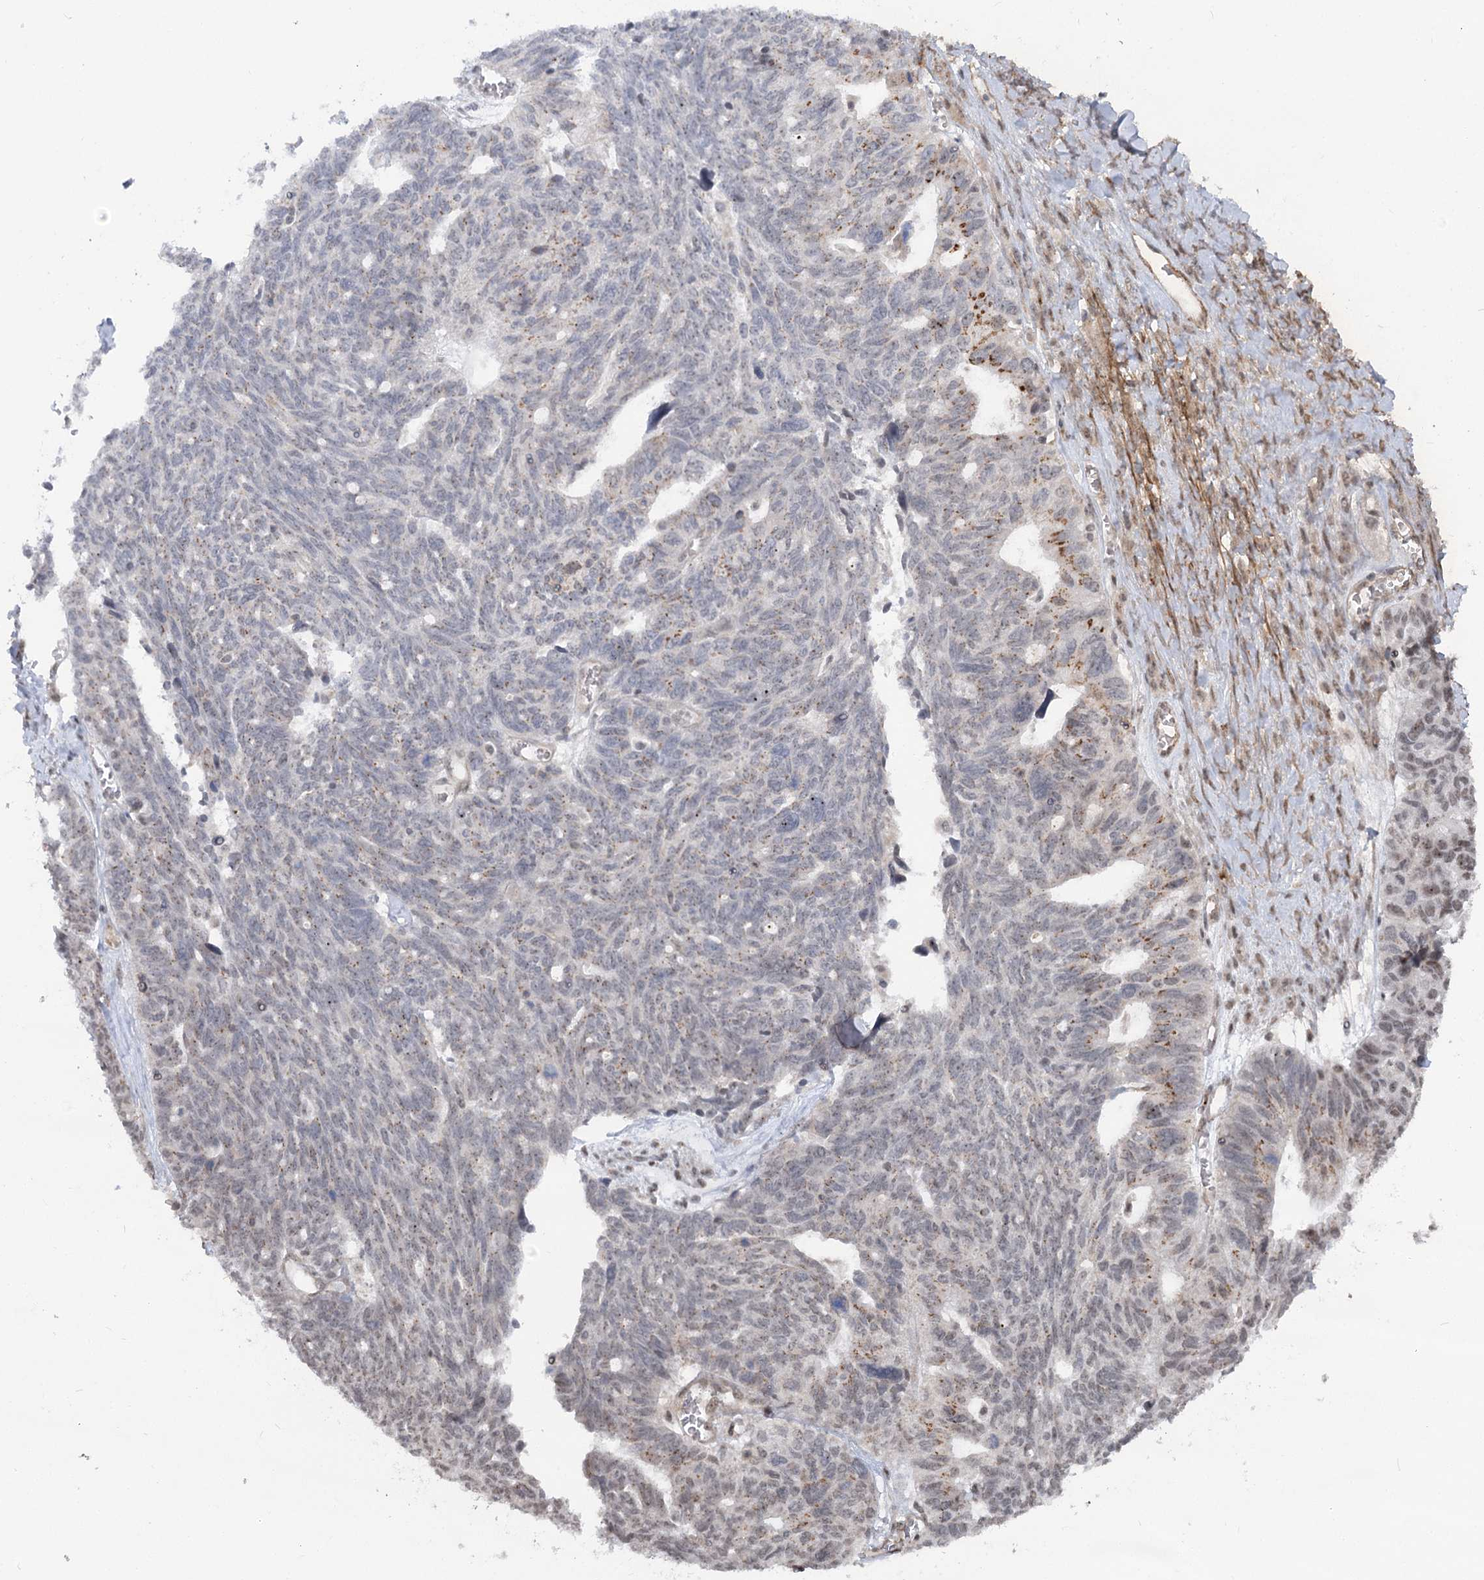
{"staining": {"intensity": "moderate", "quantity": "<25%", "location": "cytoplasmic/membranous,nuclear"}, "tissue": "ovarian cancer", "cell_type": "Tumor cells", "image_type": "cancer", "snomed": [{"axis": "morphology", "description": "Cystadenocarcinoma, serous, NOS"}, {"axis": "topography", "description": "Ovary"}], "caption": "Immunohistochemical staining of ovarian serous cystadenocarcinoma demonstrates moderate cytoplasmic/membranous and nuclear protein staining in about <25% of tumor cells.", "gene": "GNL3L", "patient": {"sex": "female", "age": 79}}